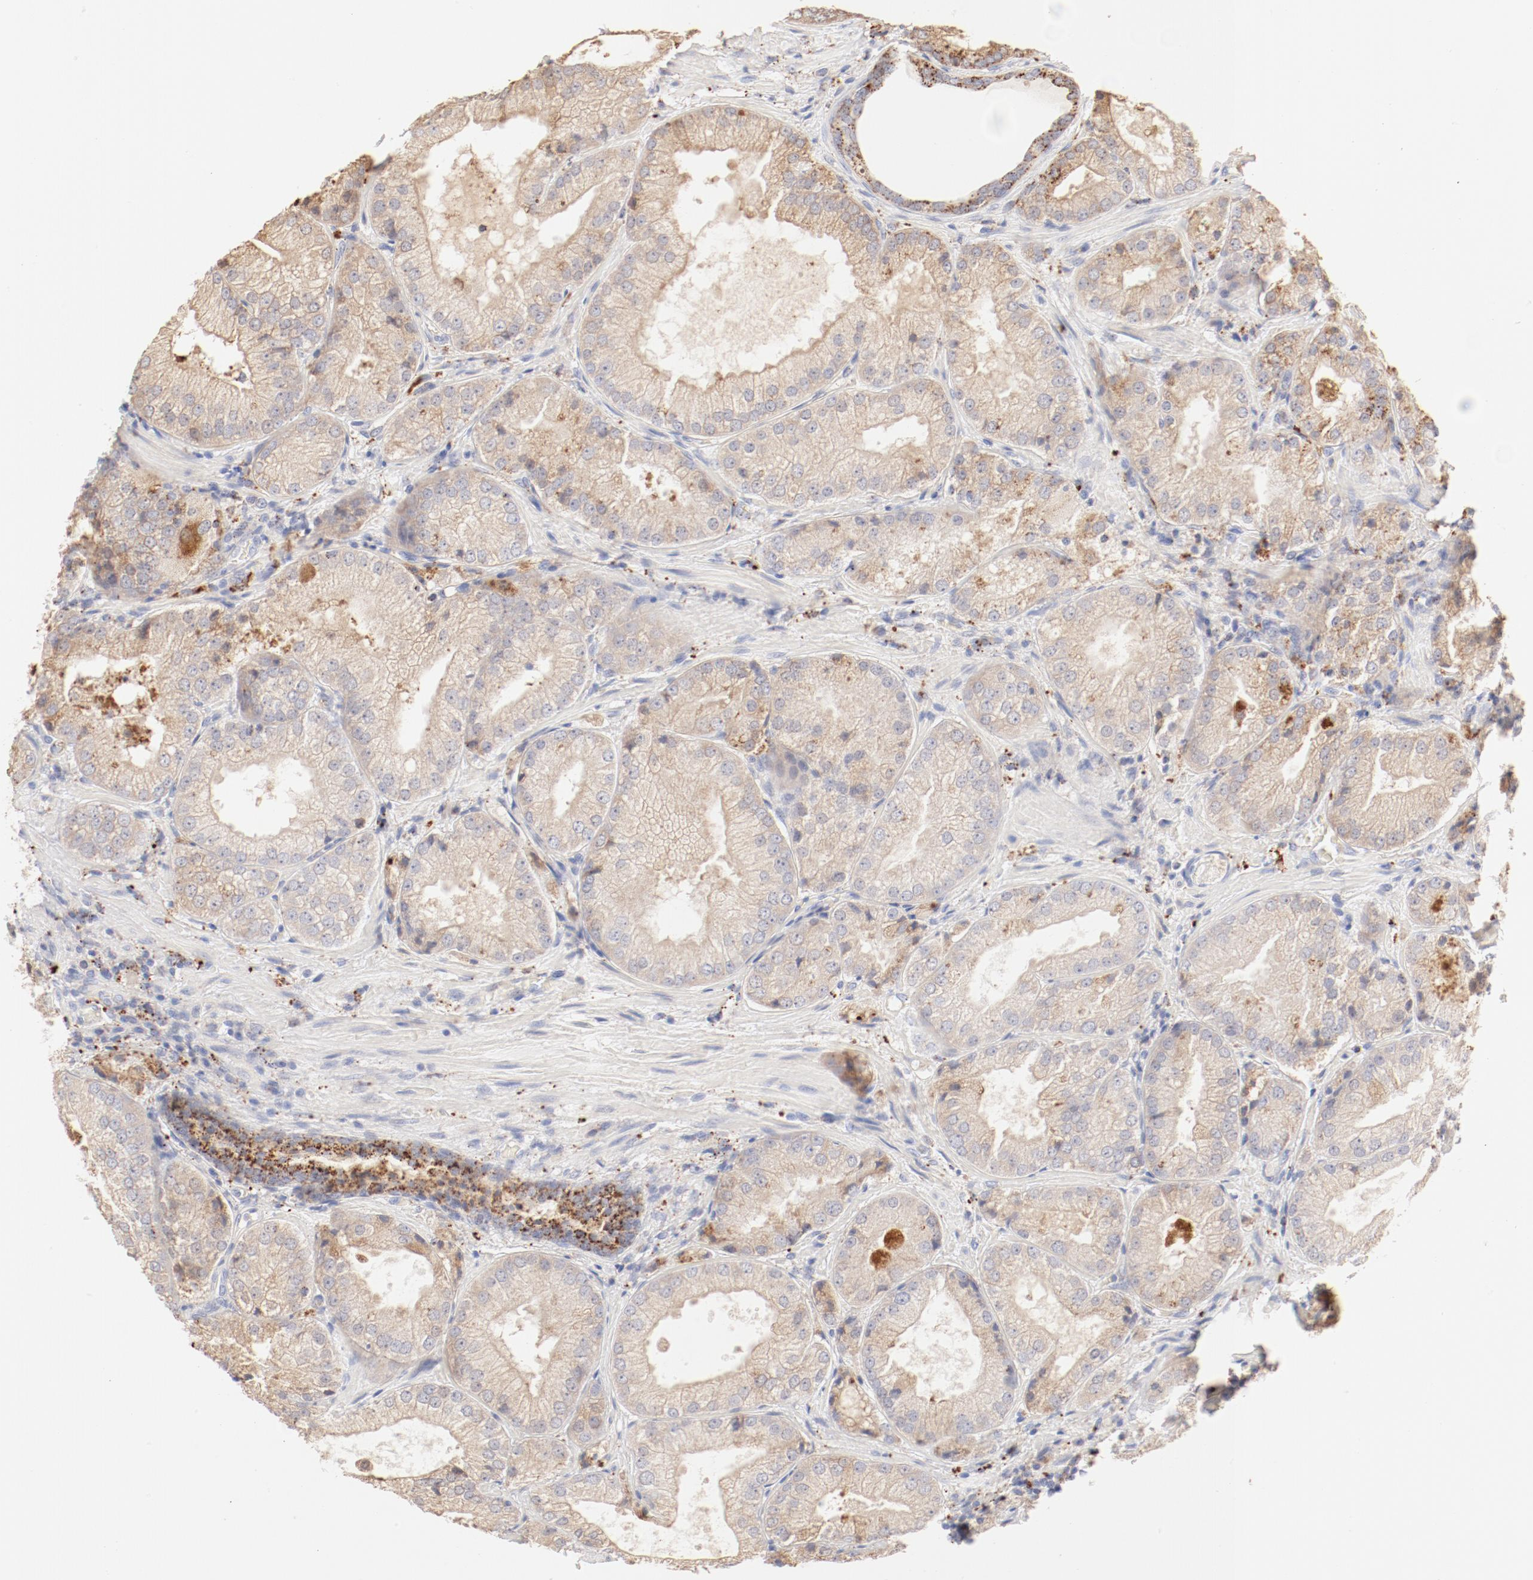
{"staining": {"intensity": "moderate", "quantity": ">75%", "location": "cytoplasmic/membranous"}, "tissue": "prostate cancer", "cell_type": "Tumor cells", "image_type": "cancer", "snomed": [{"axis": "morphology", "description": "Adenocarcinoma, Low grade"}, {"axis": "topography", "description": "Prostate"}], "caption": "Protein expression analysis of prostate adenocarcinoma (low-grade) exhibits moderate cytoplasmic/membranous staining in about >75% of tumor cells.", "gene": "CTSH", "patient": {"sex": "male", "age": 60}}